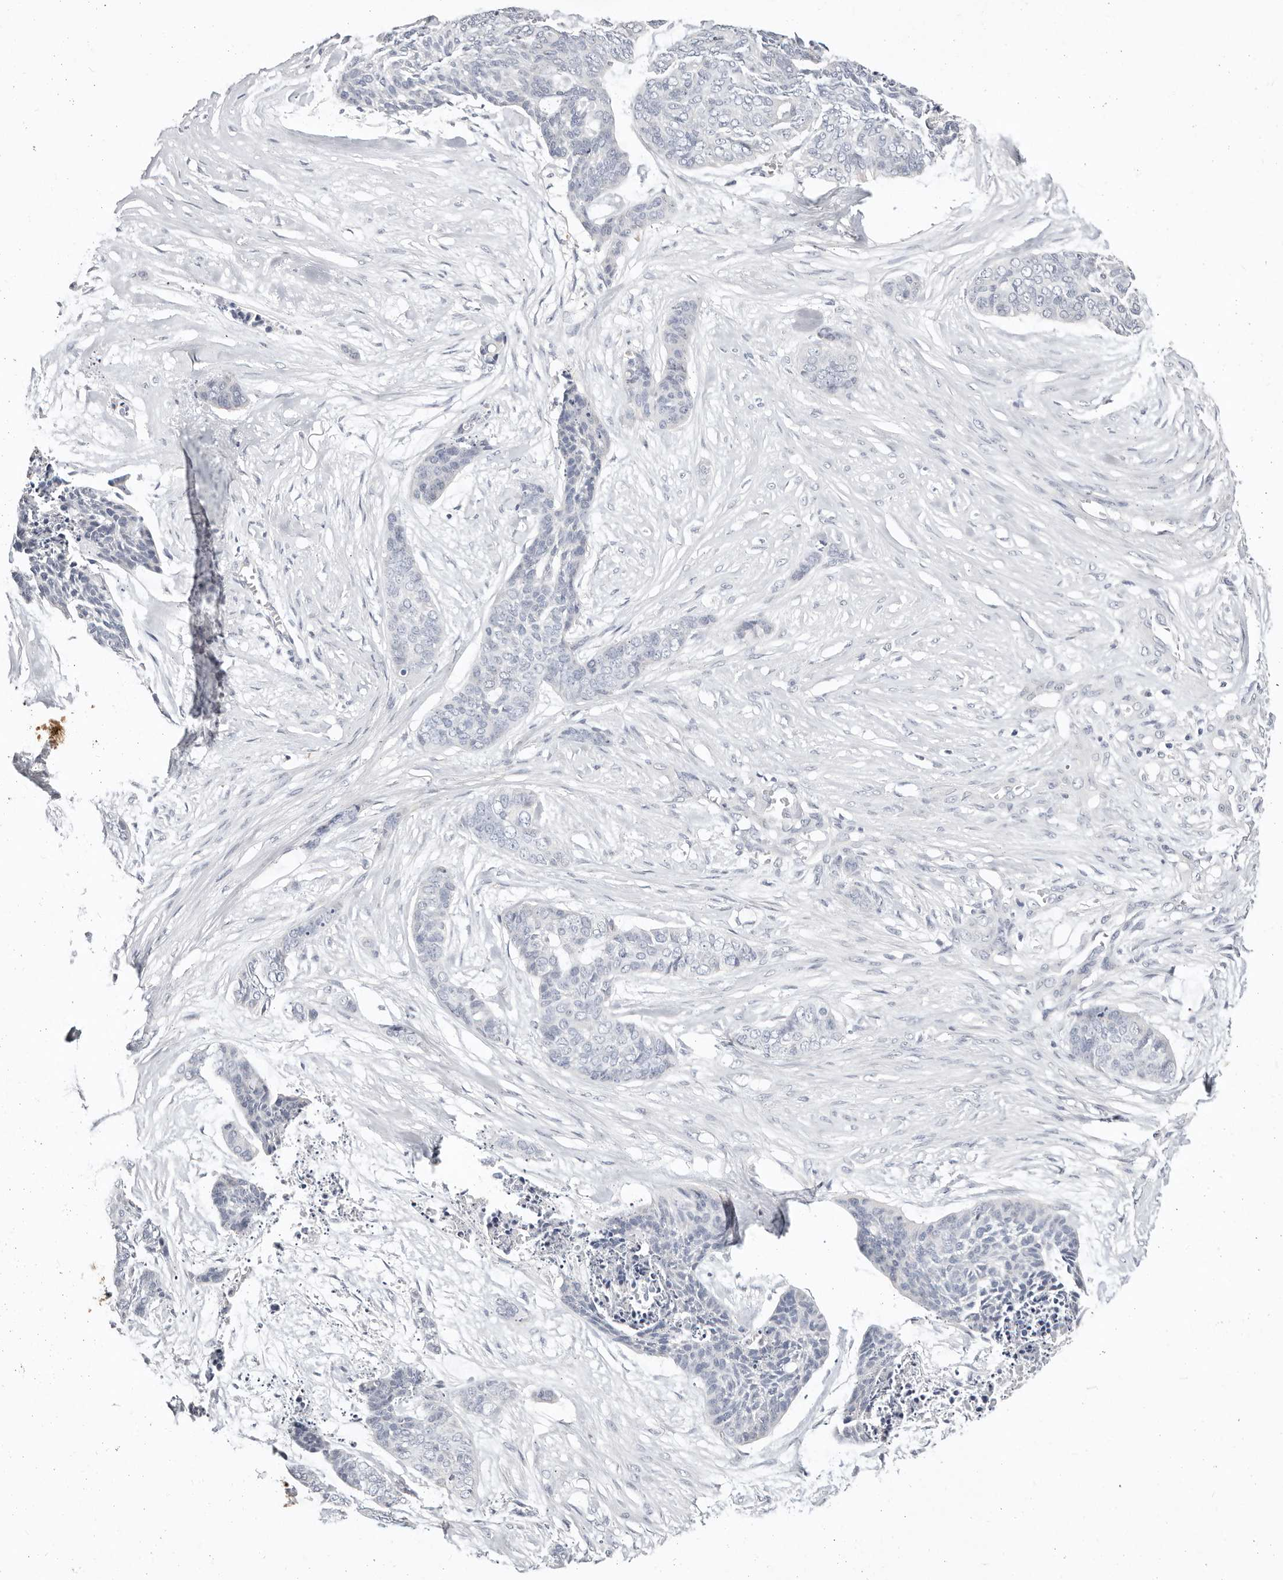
{"staining": {"intensity": "negative", "quantity": "none", "location": "none"}, "tissue": "skin cancer", "cell_type": "Tumor cells", "image_type": "cancer", "snomed": [{"axis": "morphology", "description": "Basal cell carcinoma"}, {"axis": "topography", "description": "Skin"}], "caption": "This micrograph is of skin cancer stained with IHC to label a protein in brown with the nuclei are counter-stained blue. There is no positivity in tumor cells. (DAB (3,3'-diaminobenzidine) immunohistochemistry, high magnification).", "gene": "TMEM63B", "patient": {"sex": "female", "age": 64}}